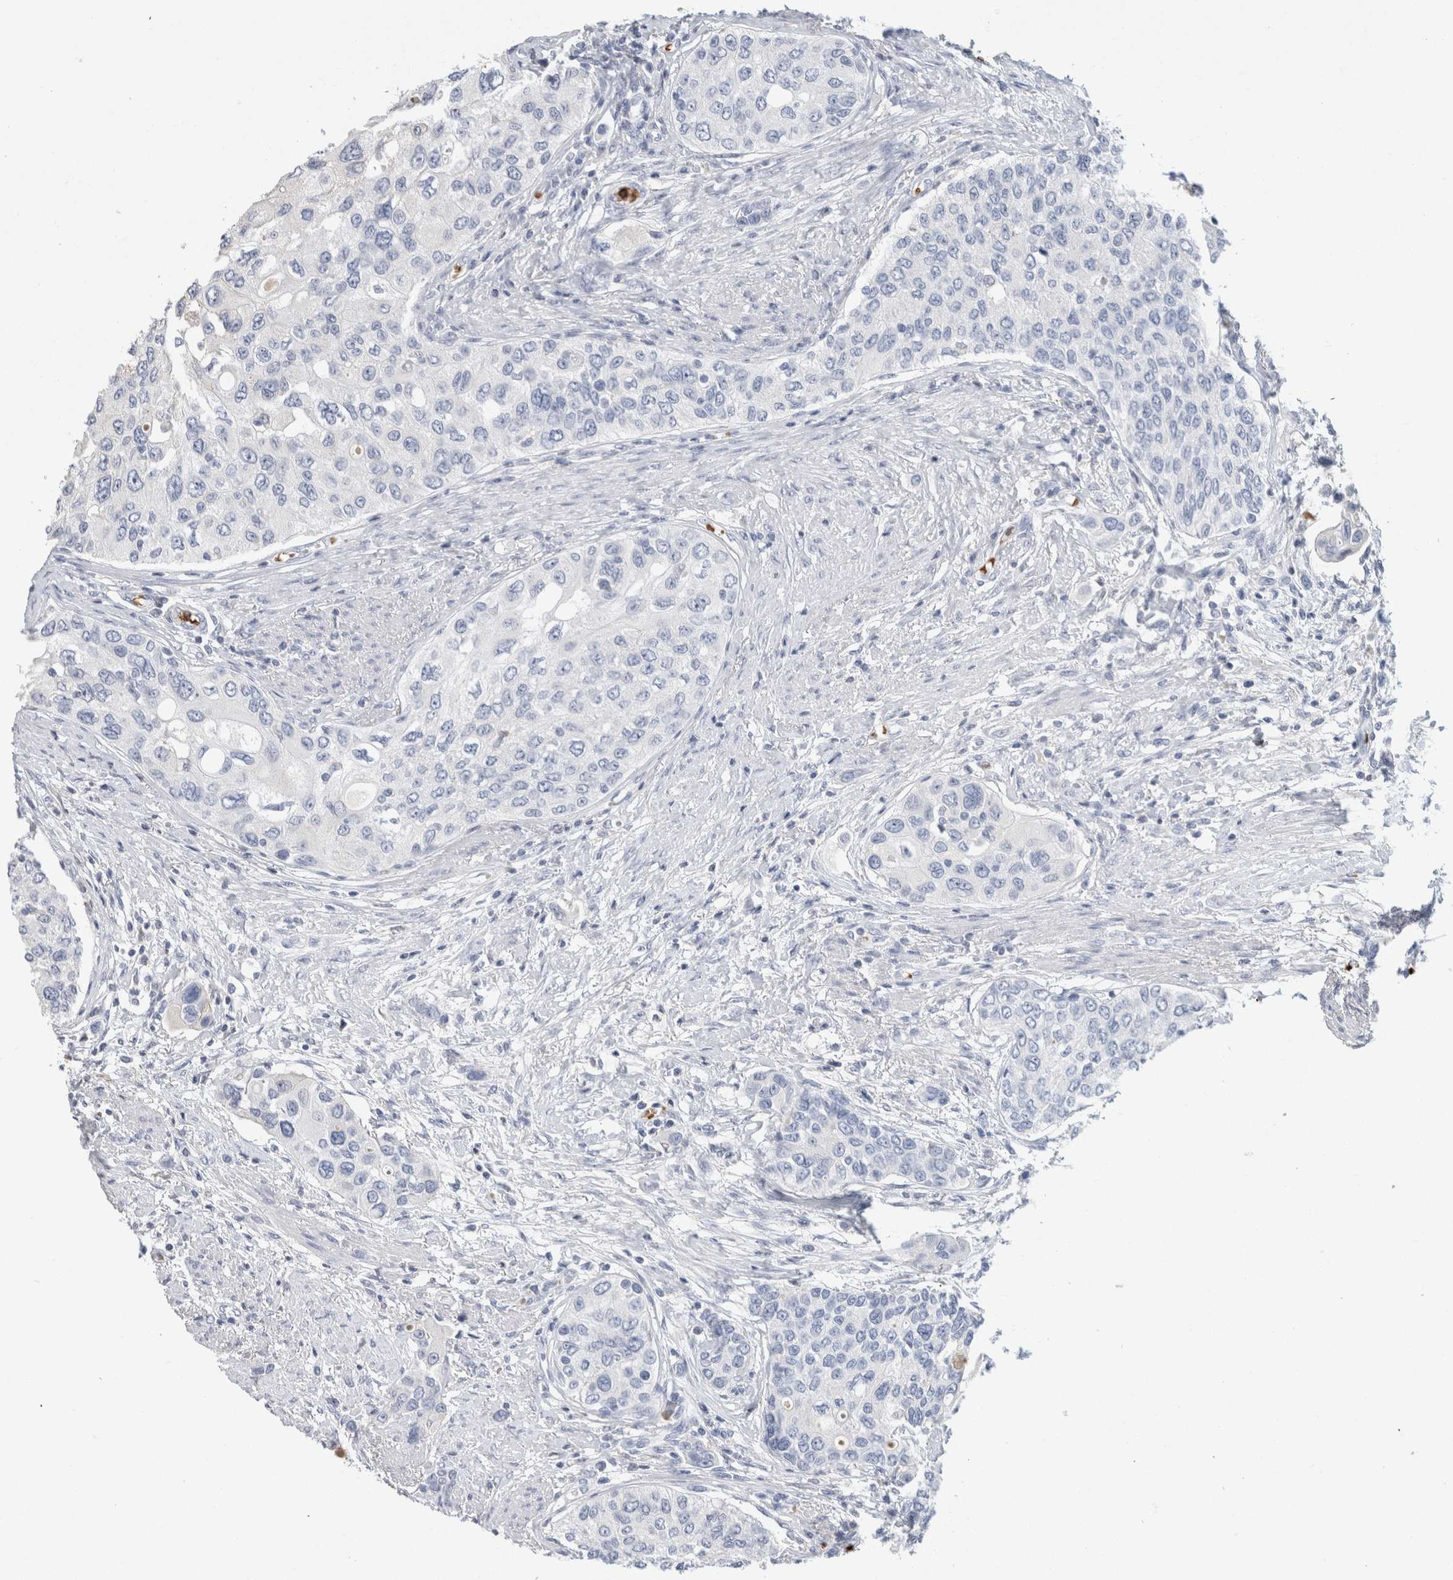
{"staining": {"intensity": "negative", "quantity": "none", "location": "none"}, "tissue": "urothelial cancer", "cell_type": "Tumor cells", "image_type": "cancer", "snomed": [{"axis": "morphology", "description": "Urothelial carcinoma, High grade"}, {"axis": "topography", "description": "Urinary bladder"}], "caption": "Immunohistochemistry (IHC) of human high-grade urothelial carcinoma shows no expression in tumor cells.", "gene": "CA1", "patient": {"sex": "female", "age": 56}}